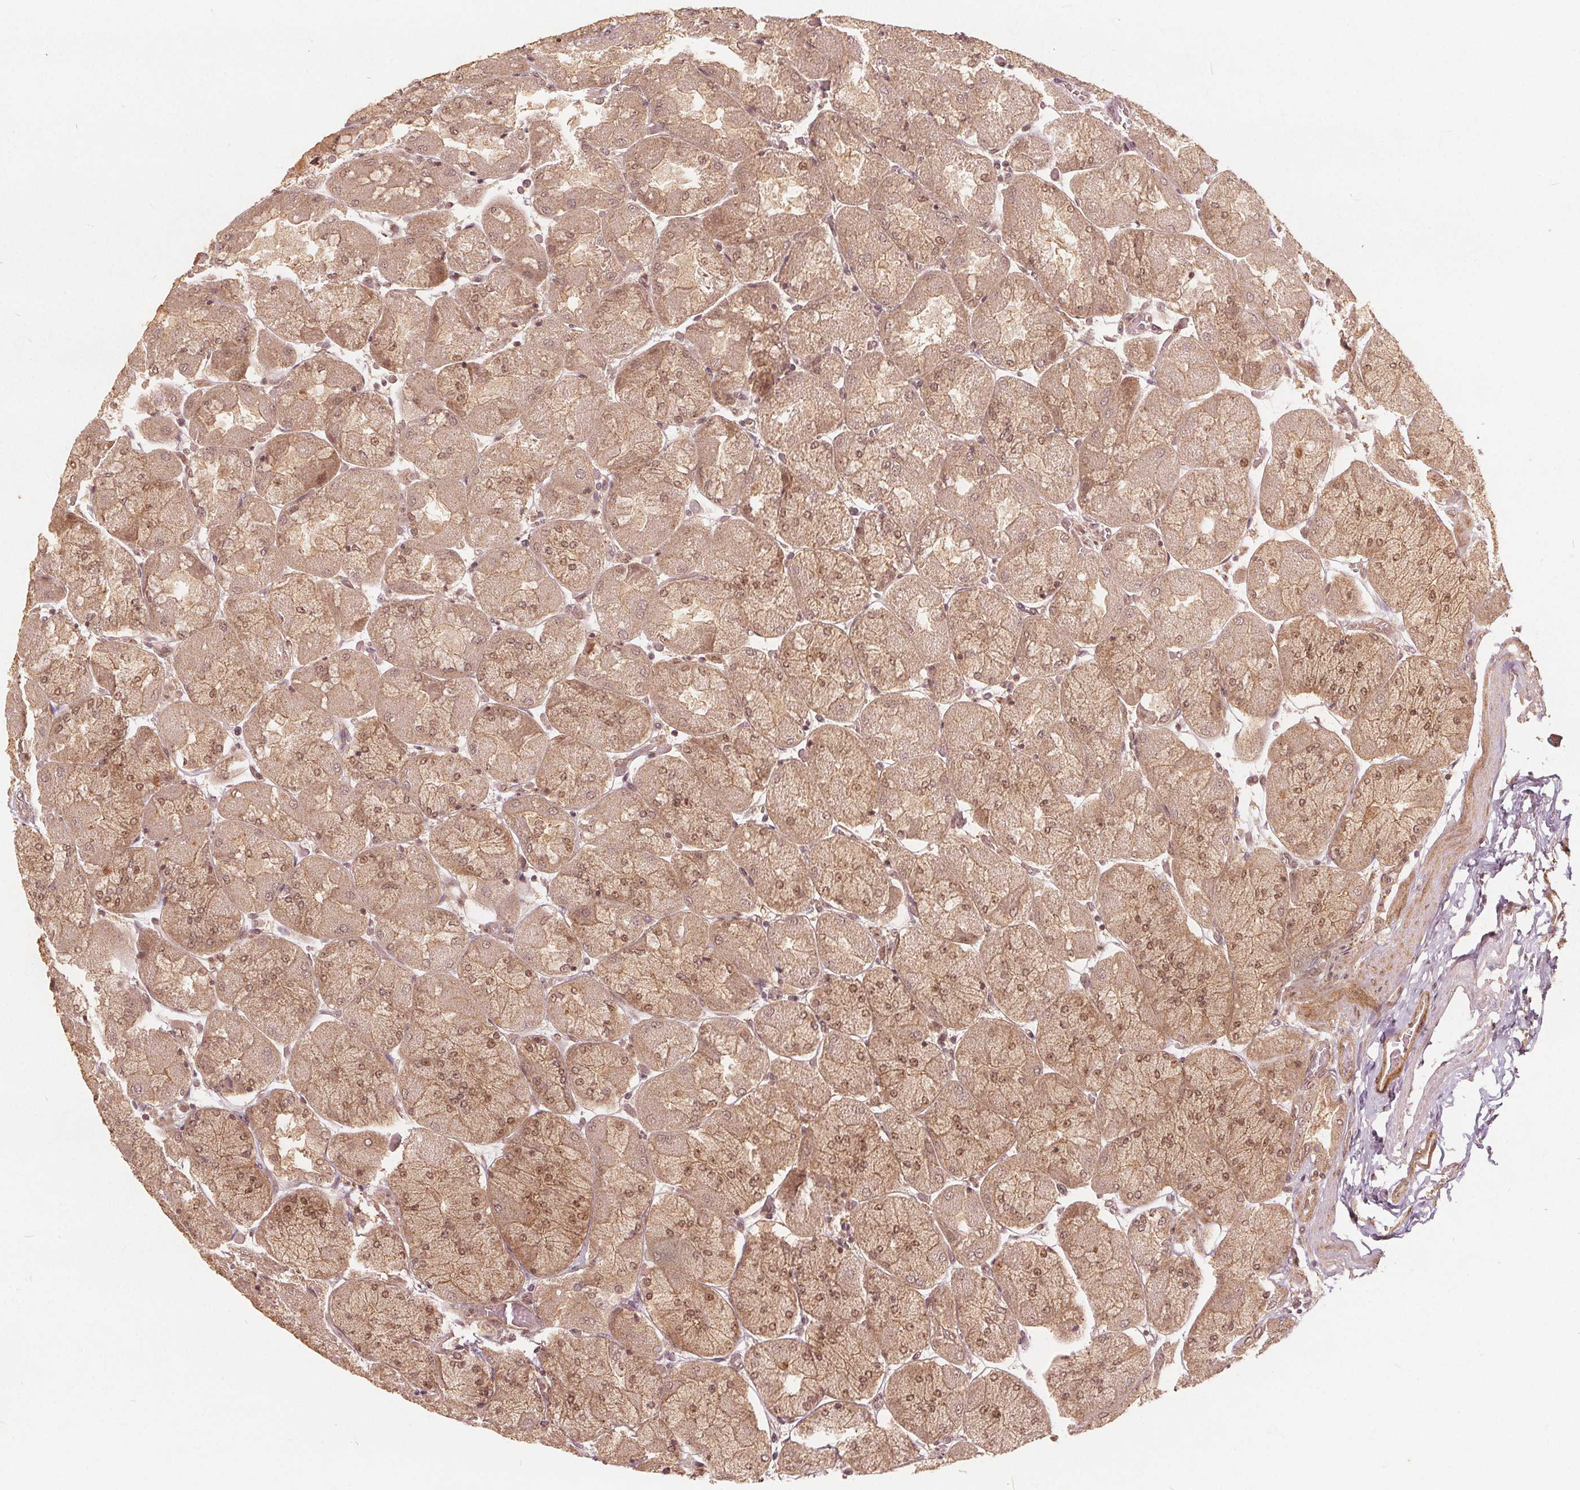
{"staining": {"intensity": "strong", "quantity": "25%-75%", "location": "cytoplasmic/membranous,nuclear"}, "tissue": "stomach", "cell_type": "Glandular cells", "image_type": "normal", "snomed": [{"axis": "morphology", "description": "Normal tissue, NOS"}, {"axis": "topography", "description": "Stomach"}], "caption": "Immunohistochemical staining of benign stomach displays 25%-75% levels of strong cytoplasmic/membranous,nuclear protein expression in approximately 25%-75% of glandular cells.", "gene": "PPP1CB", "patient": {"sex": "female", "age": 61}}